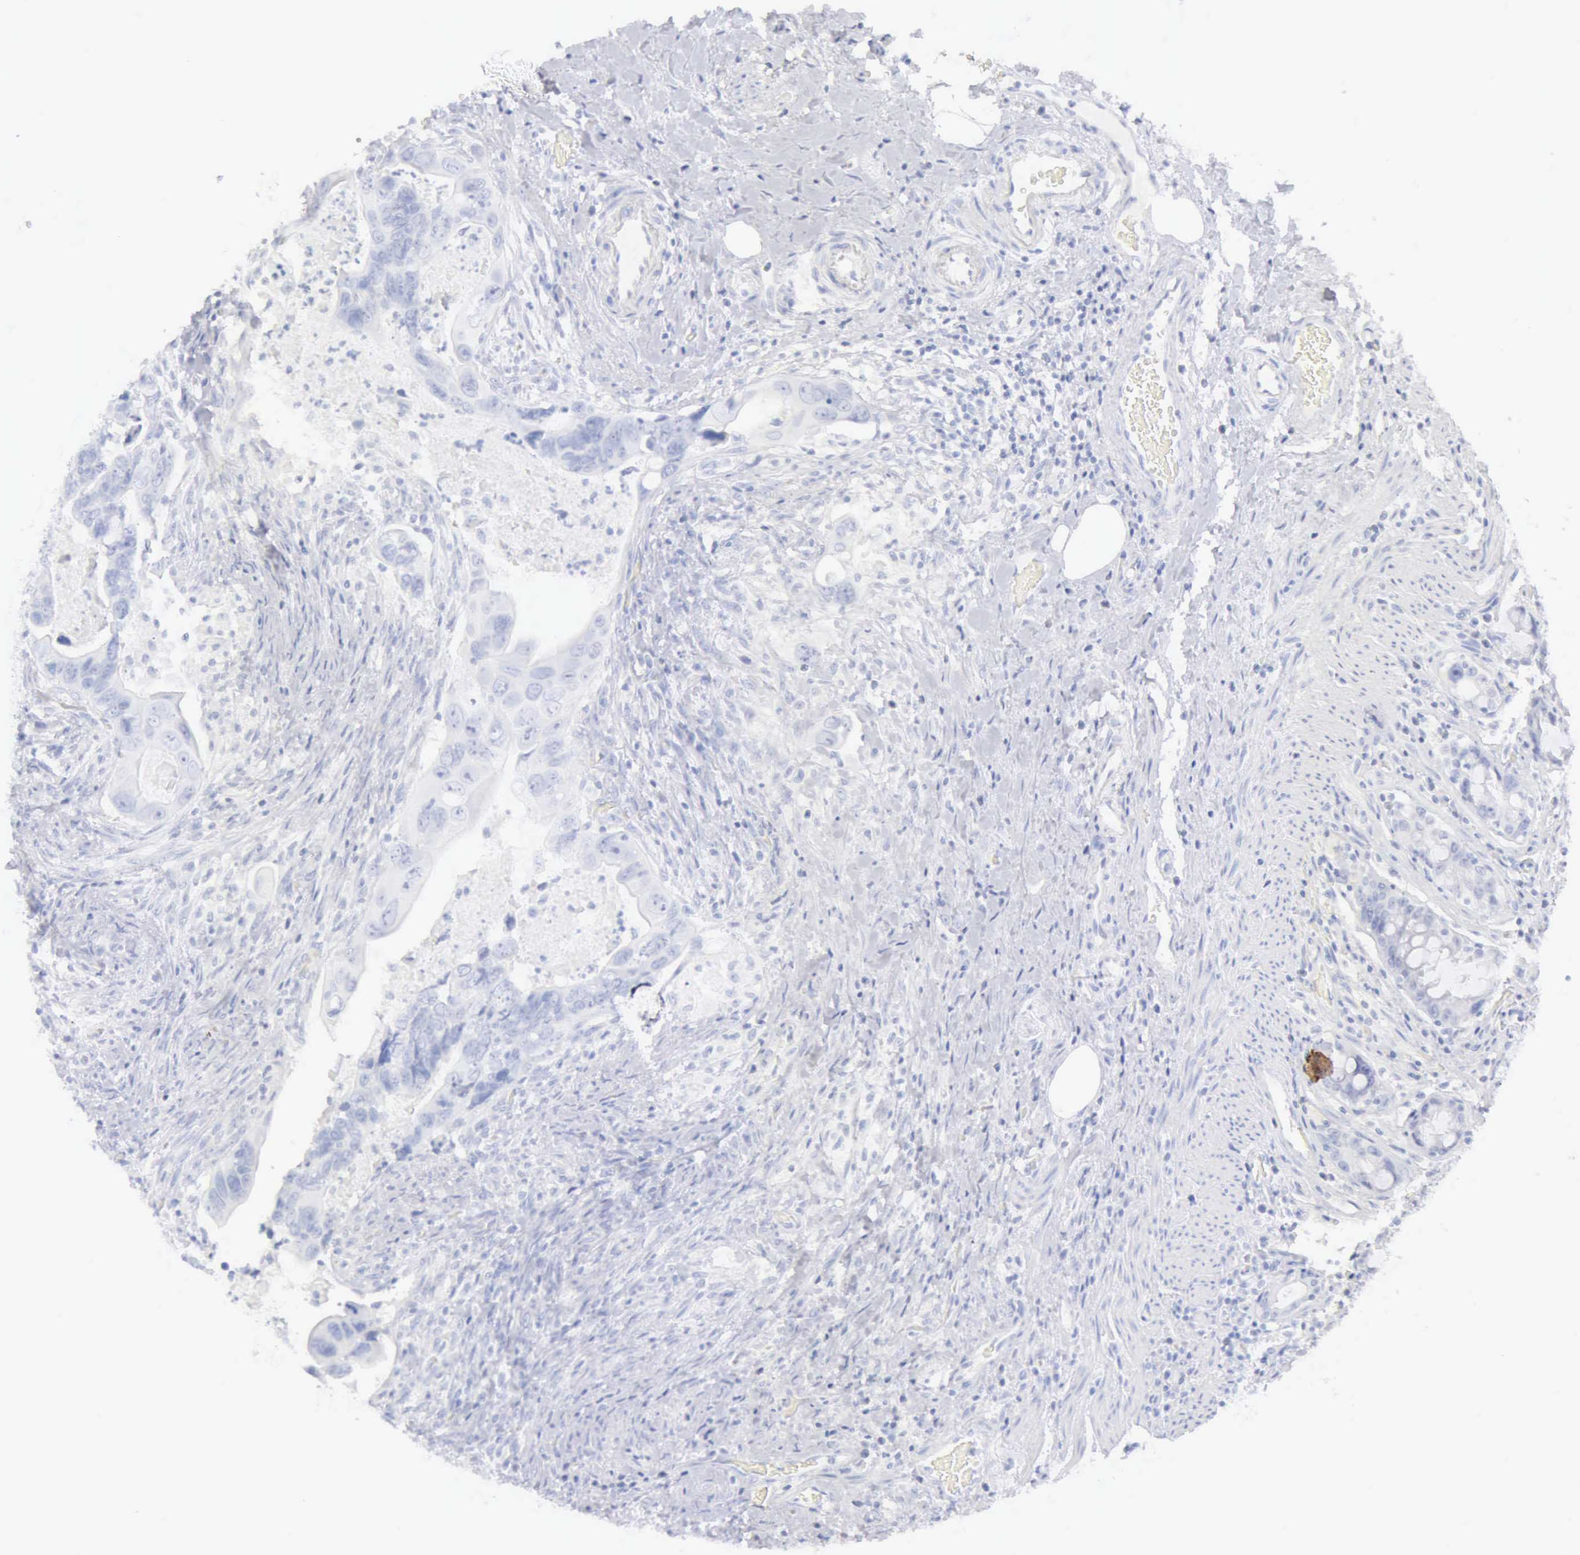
{"staining": {"intensity": "negative", "quantity": "none", "location": "none"}, "tissue": "colorectal cancer", "cell_type": "Tumor cells", "image_type": "cancer", "snomed": [{"axis": "morphology", "description": "Adenocarcinoma, NOS"}, {"axis": "topography", "description": "Rectum"}], "caption": "Immunohistochemistry (IHC) of human colorectal cancer (adenocarcinoma) exhibits no staining in tumor cells.", "gene": "KRT10", "patient": {"sex": "male", "age": 53}}